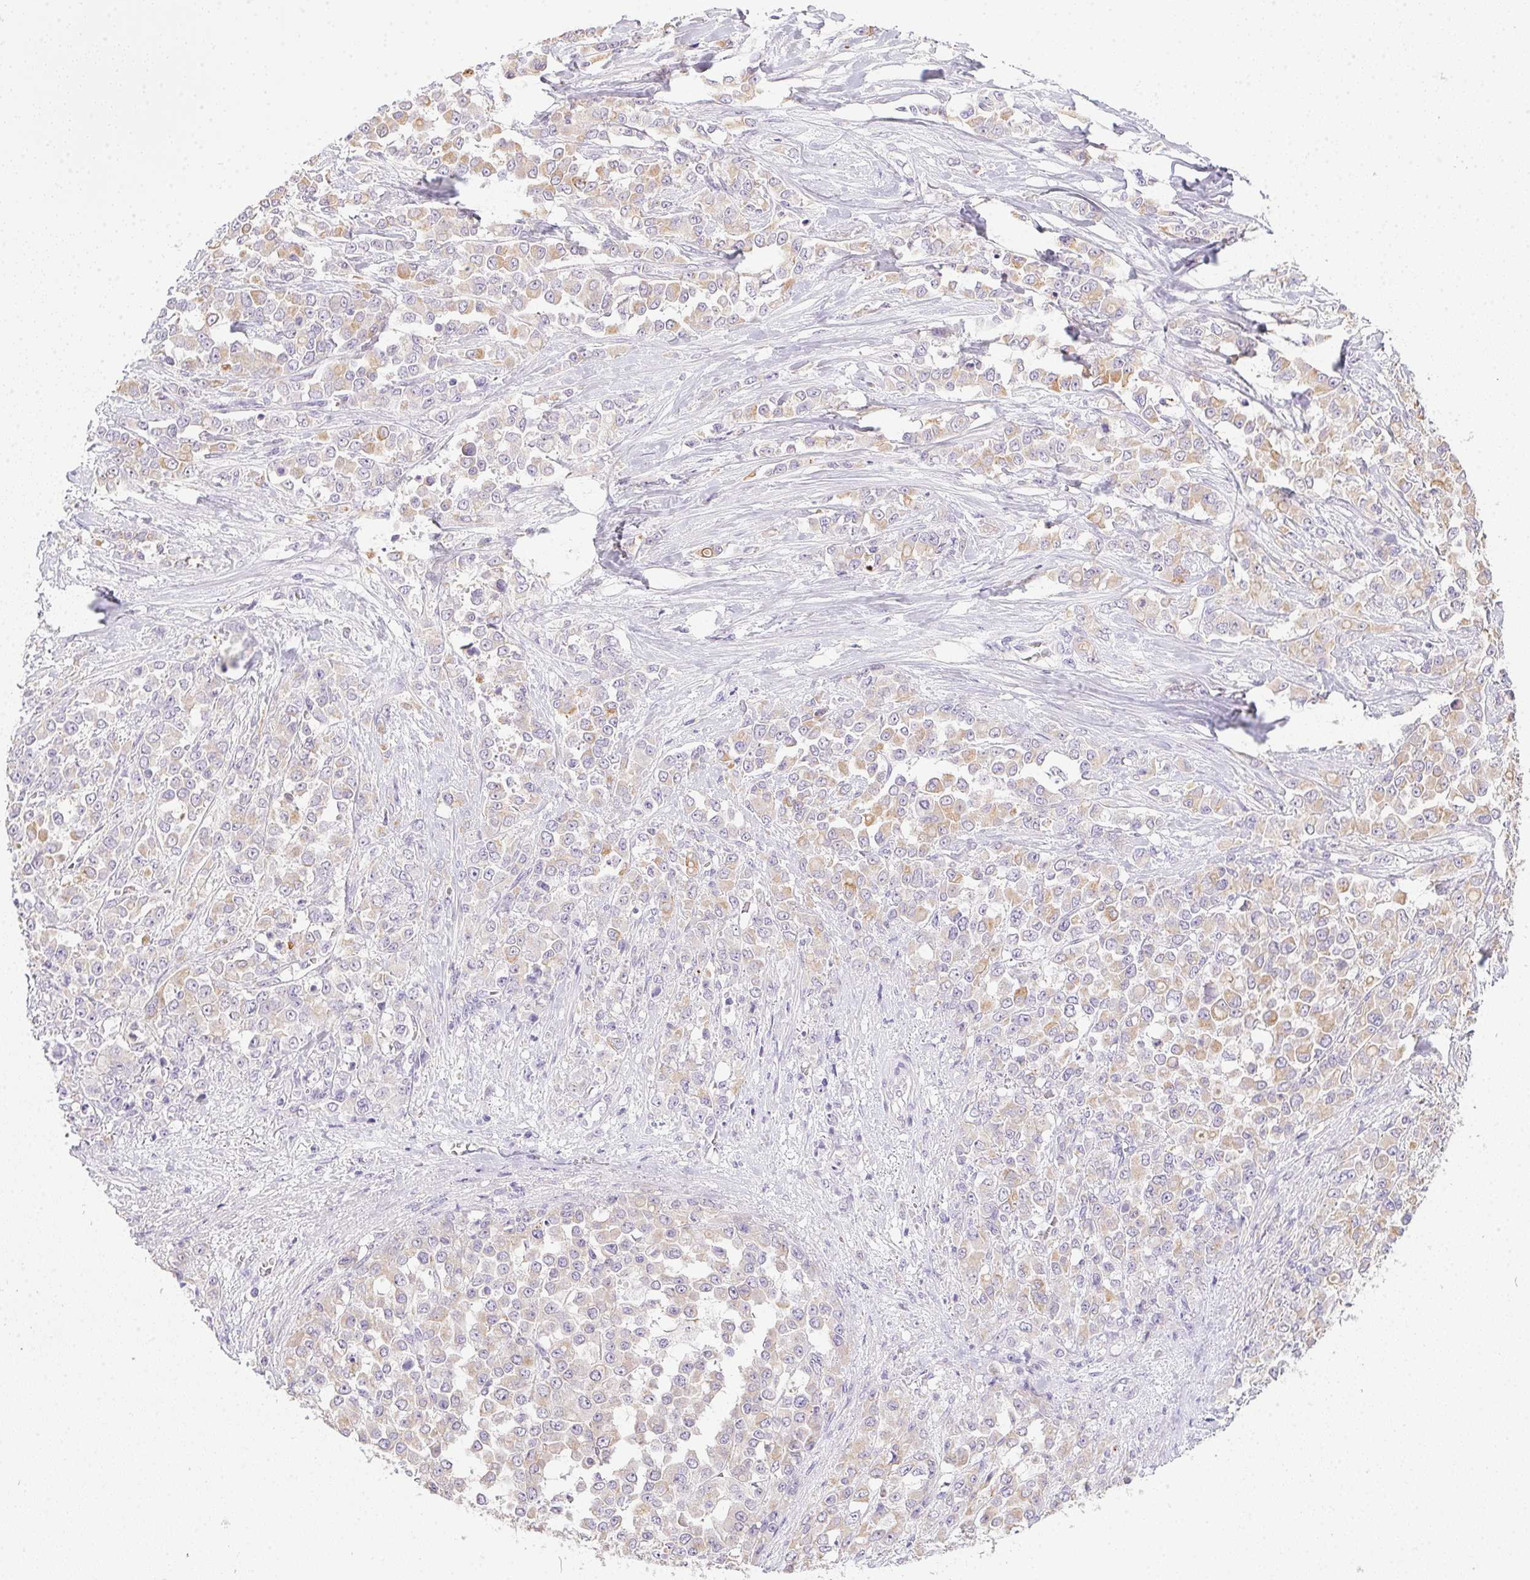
{"staining": {"intensity": "weak", "quantity": "<25%", "location": "cytoplasmic/membranous"}, "tissue": "stomach cancer", "cell_type": "Tumor cells", "image_type": "cancer", "snomed": [{"axis": "morphology", "description": "Adenocarcinoma, NOS"}, {"axis": "topography", "description": "Stomach"}], "caption": "The photomicrograph displays no significant staining in tumor cells of stomach adenocarcinoma.", "gene": "SLC17A7", "patient": {"sex": "female", "age": 76}}